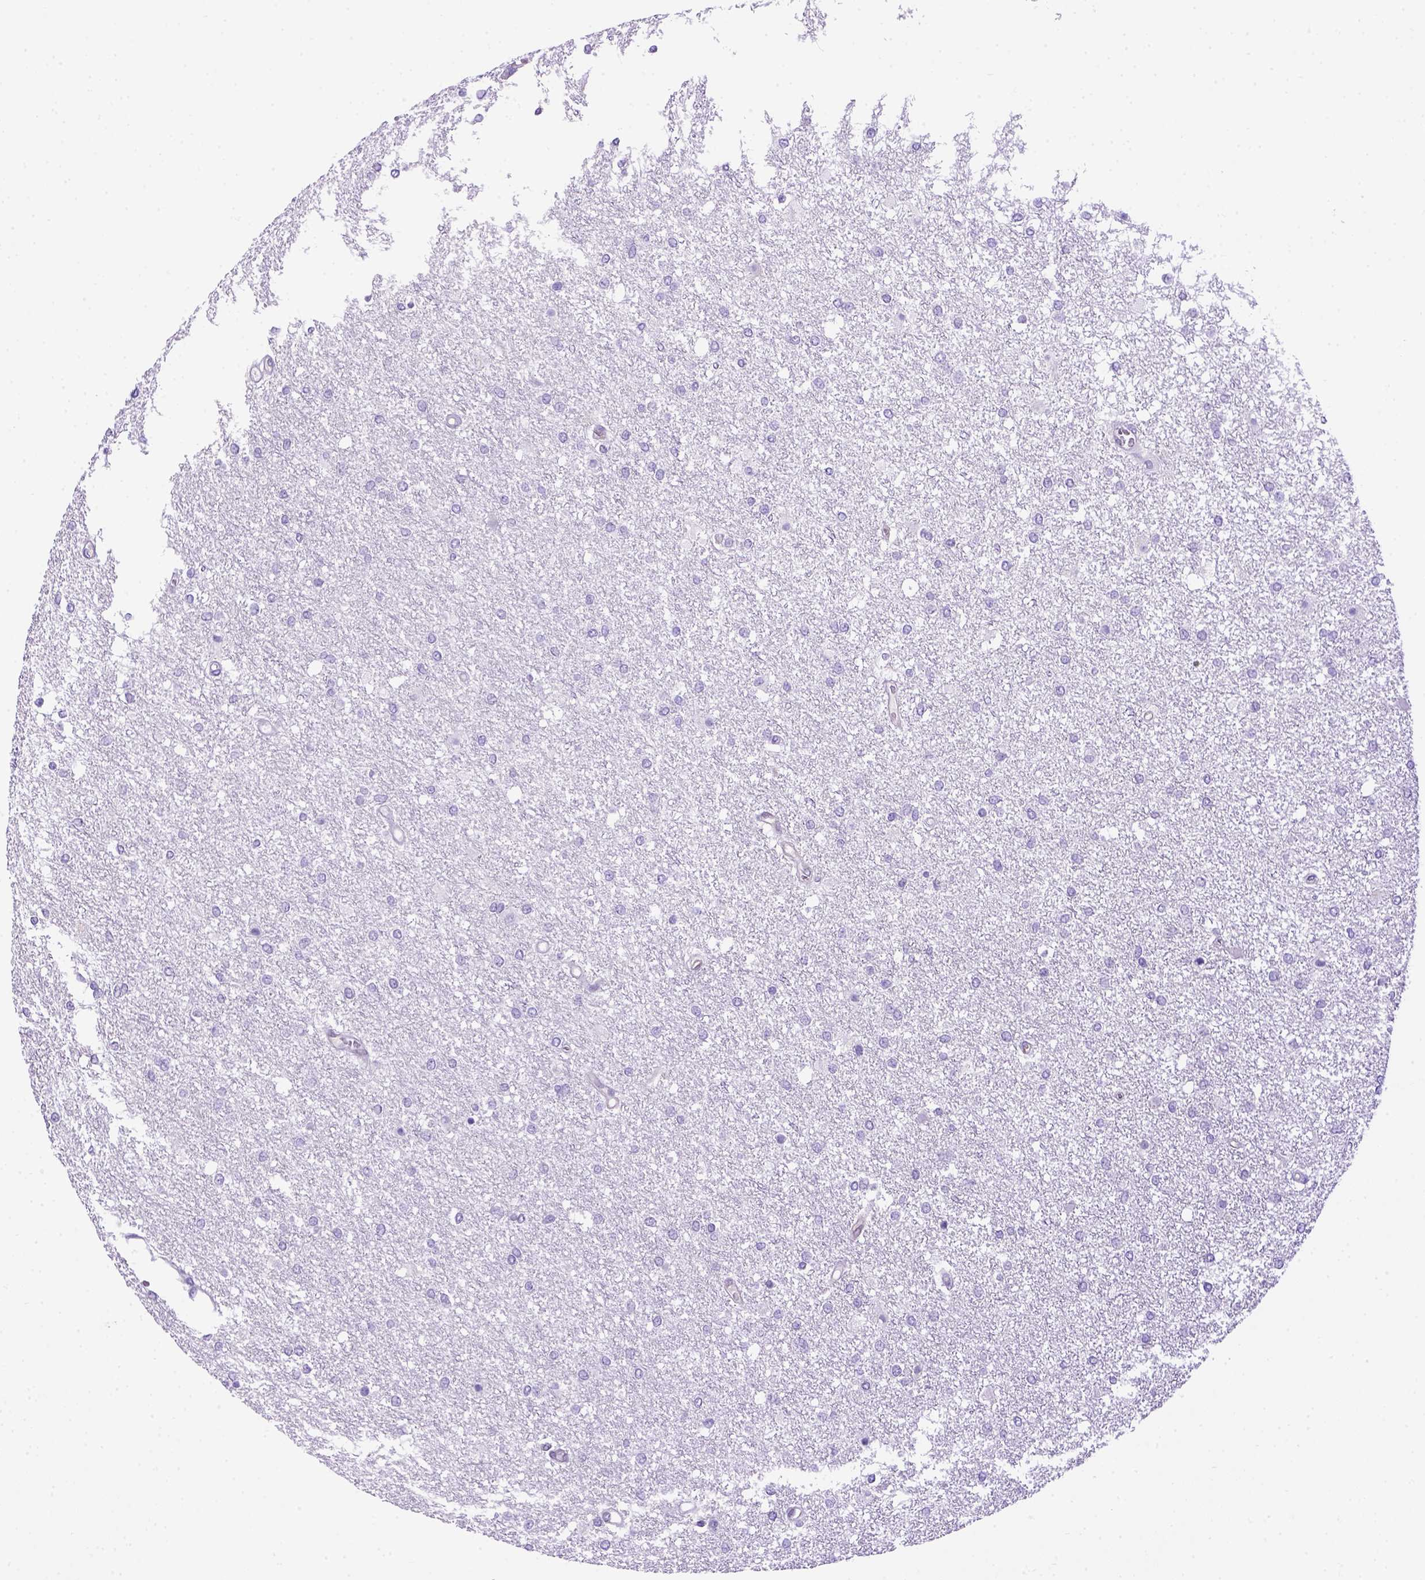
{"staining": {"intensity": "negative", "quantity": "none", "location": "none"}, "tissue": "glioma", "cell_type": "Tumor cells", "image_type": "cancer", "snomed": [{"axis": "morphology", "description": "Glioma, malignant, High grade"}, {"axis": "topography", "description": "Brain"}], "caption": "Immunohistochemical staining of human malignant glioma (high-grade) demonstrates no significant expression in tumor cells.", "gene": "PTGES", "patient": {"sex": "female", "age": 61}}